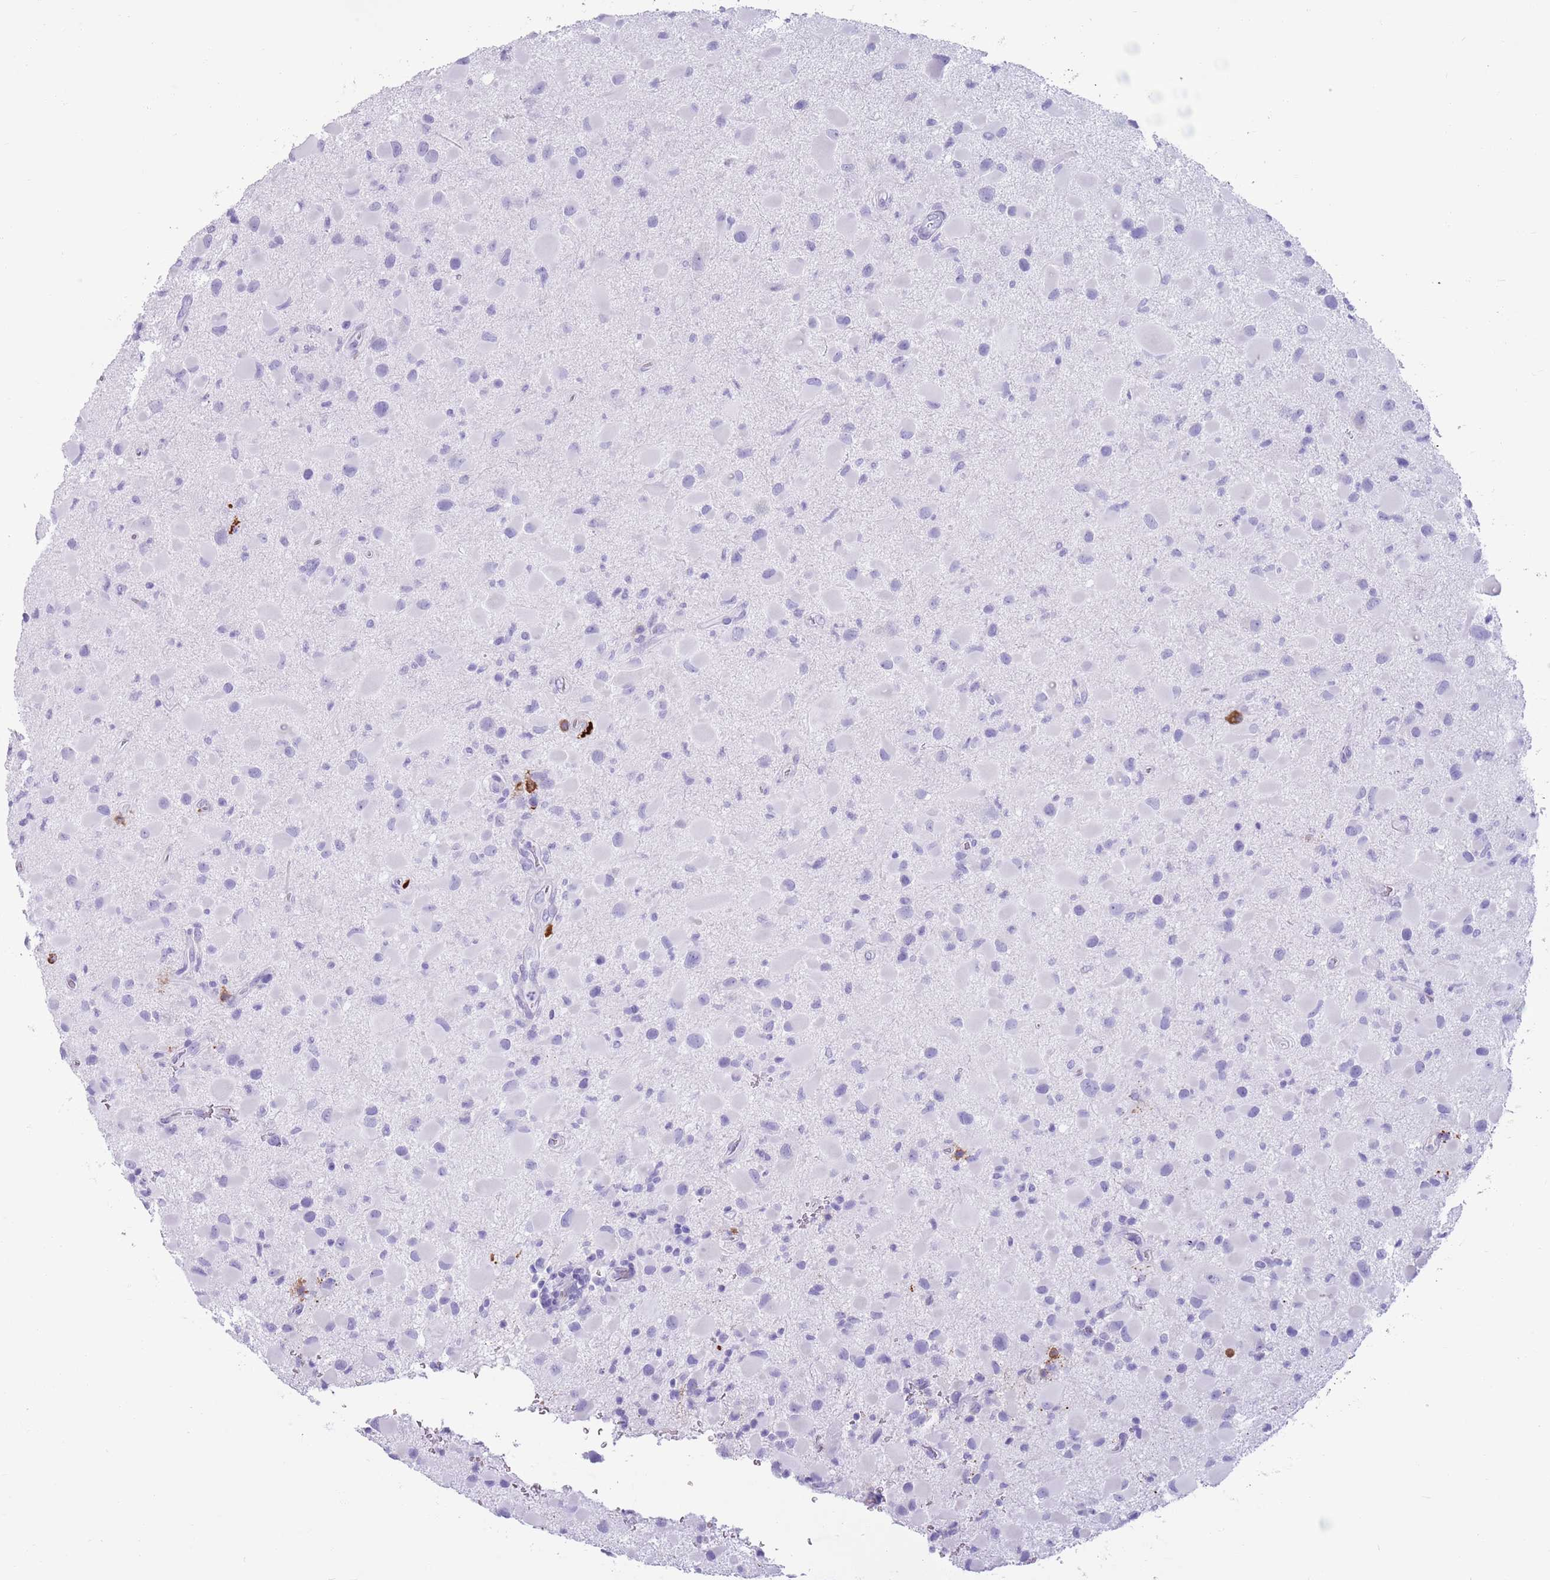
{"staining": {"intensity": "negative", "quantity": "none", "location": "none"}, "tissue": "glioma", "cell_type": "Tumor cells", "image_type": "cancer", "snomed": [{"axis": "morphology", "description": "Glioma, malignant, Low grade"}, {"axis": "topography", "description": "Brain"}], "caption": "This is an immunohistochemistry (IHC) histopathology image of human low-grade glioma (malignant). There is no expression in tumor cells.", "gene": "LY6G5B", "patient": {"sex": "female", "age": 32}}